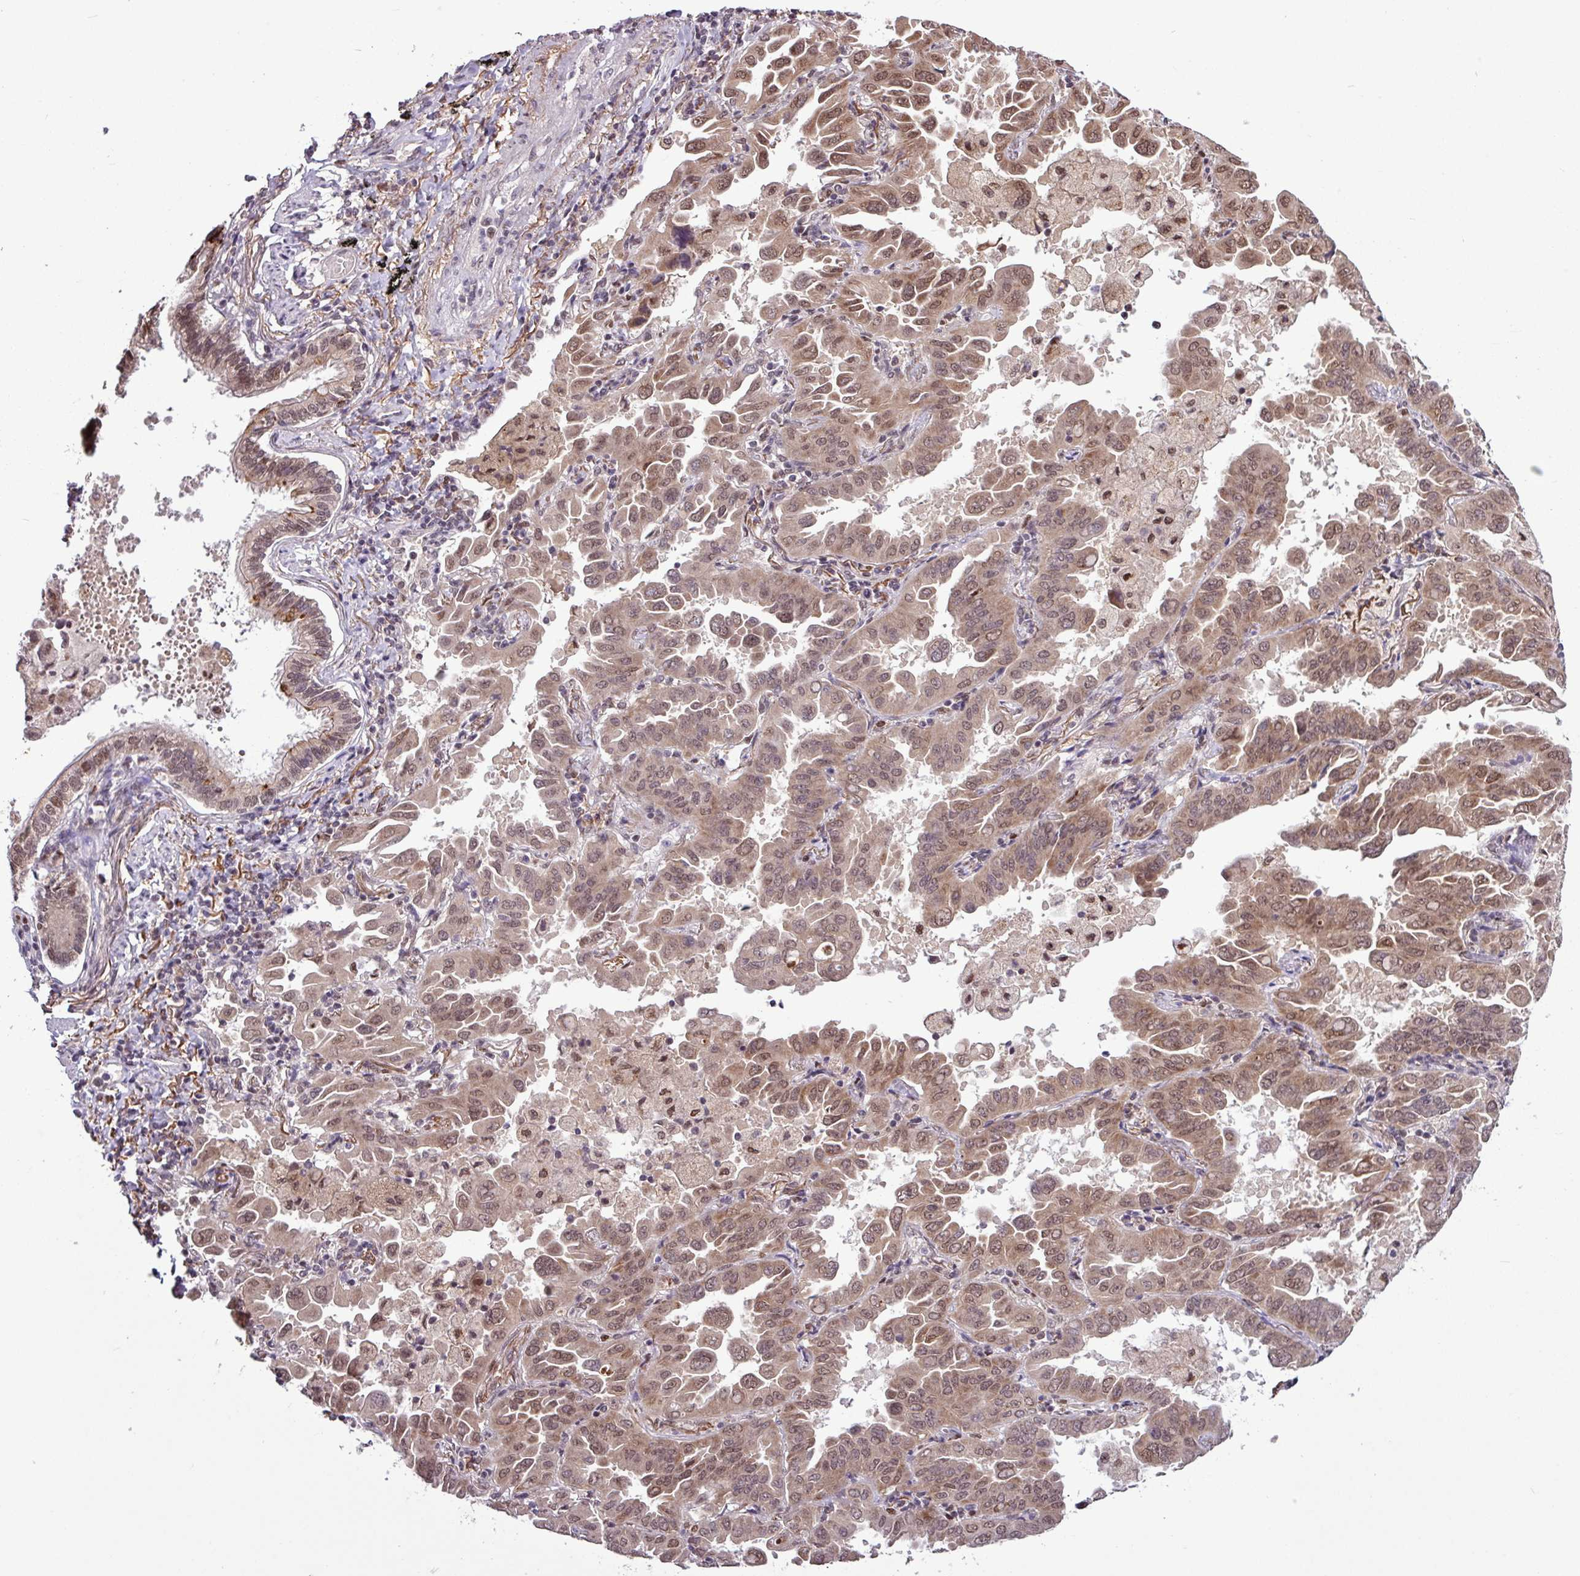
{"staining": {"intensity": "moderate", "quantity": ">75%", "location": "cytoplasmic/membranous,nuclear"}, "tissue": "lung cancer", "cell_type": "Tumor cells", "image_type": "cancer", "snomed": [{"axis": "morphology", "description": "Adenocarcinoma, NOS"}, {"axis": "topography", "description": "Lung"}], "caption": "IHC staining of lung adenocarcinoma, which demonstrates medium levels of moderate cytoplasmic/membranous and nuclear expression in approximately >75% of tumor cells indicating moderate cytoplasmic/membranous and nuclear protein positivity. The staining was performed using DAB (3,3'-diaminobenzidine) (brown) for protein detection and nuclei were counterstained in hematoxylin (blue).", "gene": "SKIC2", "patient": {"sex": "male", "age": 64}}